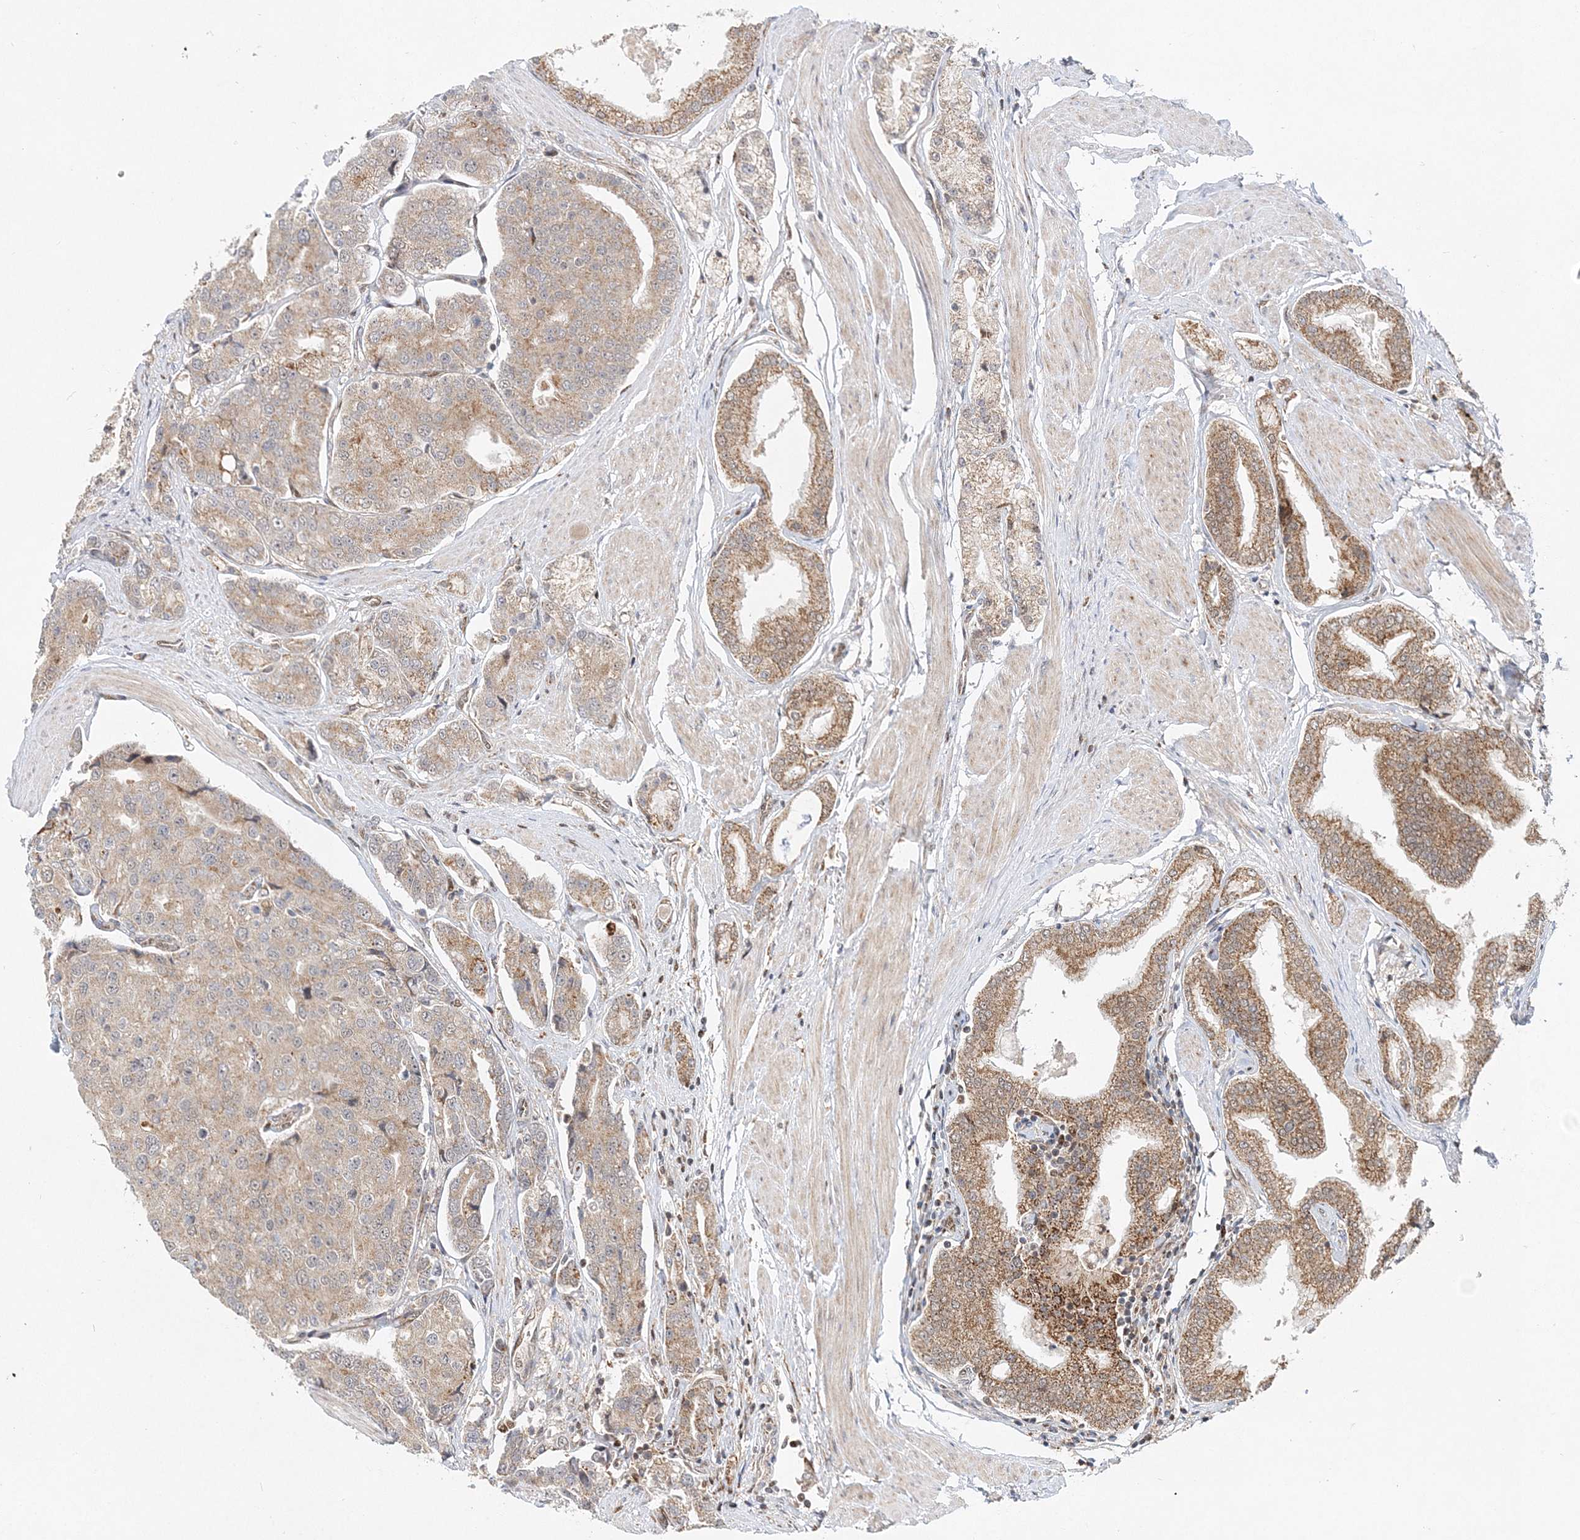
{"staining": {"intensity": "weak", "quantity": ">75%", "location": "cytoplasmic/membranous"}, "tissue": "prostate cancer", "cell_type": "Tumor cells", "image_type": "cancer", "snomed": [{"axis": "morphology", "description": "Adenocarcinoma, High grade"}, {"axis": "topography", "description": "Prostate"}], "caption": "Prostate cancer (adenocarcinoma (high-grade)) stained for a protein (brown) reveals weak cytoplasmic/membranous positive expression in approximately >75% of tumor cells.", "gene": "RAB11FIP2", "patient": {"sex": "male", "age": 50}}